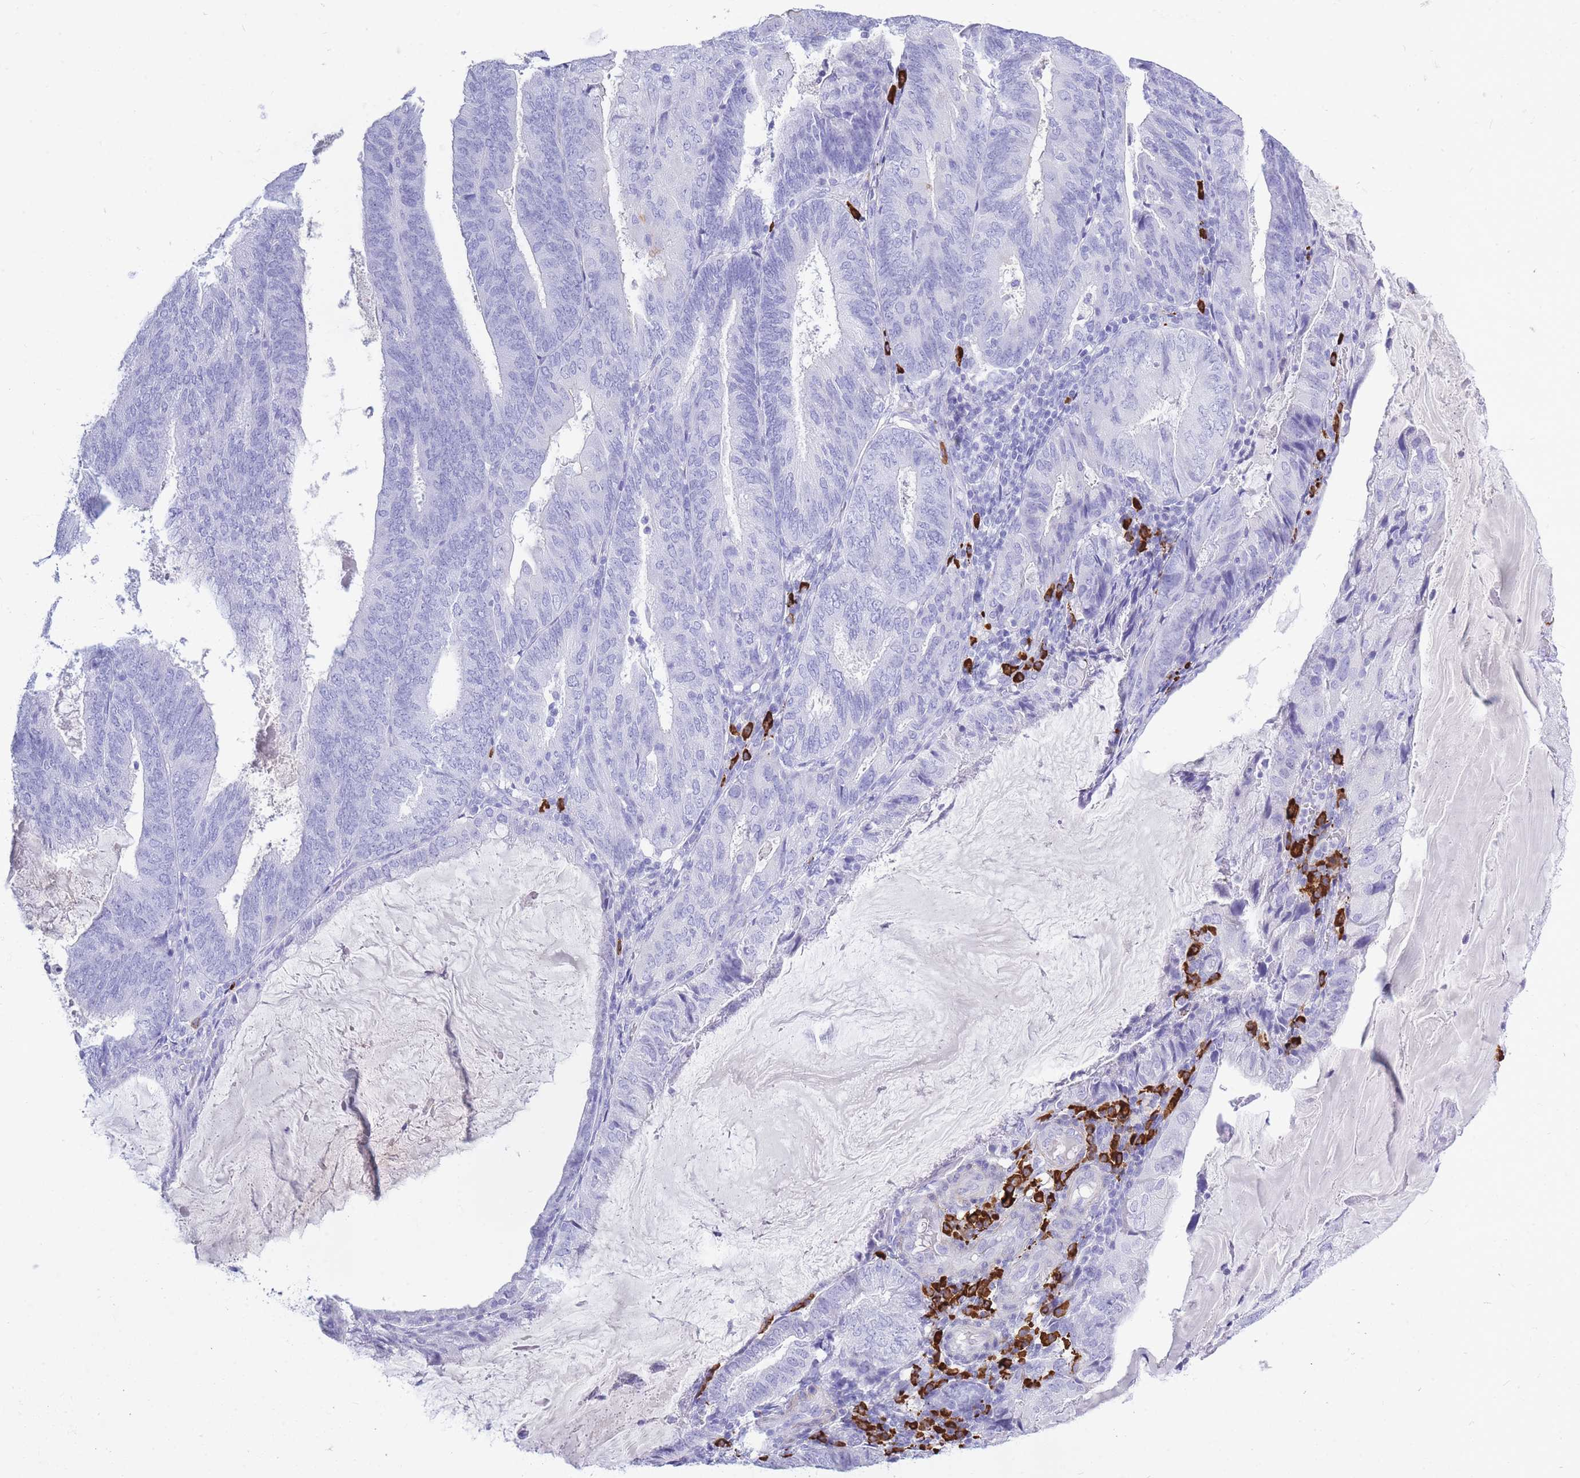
{"staining": {"intensity": "negative", "quantity": "none", "location": "none"}, "tissue": "endometrial cancer", "cell_type": "Tumor cells", "image_type": "cancer", "snomed": [{"axis": "morphology", "description": "Adenocarcinoma, NOS"}, {"axis": "topography", "description": "Endometrium"}], "caption": "DAB immunohistochemical staining of human endometrial adenocarcinoma shows no significant staining in tumor cells.", "gene": "ZFP62", "patient": {"sex": "female", "age": 81}}